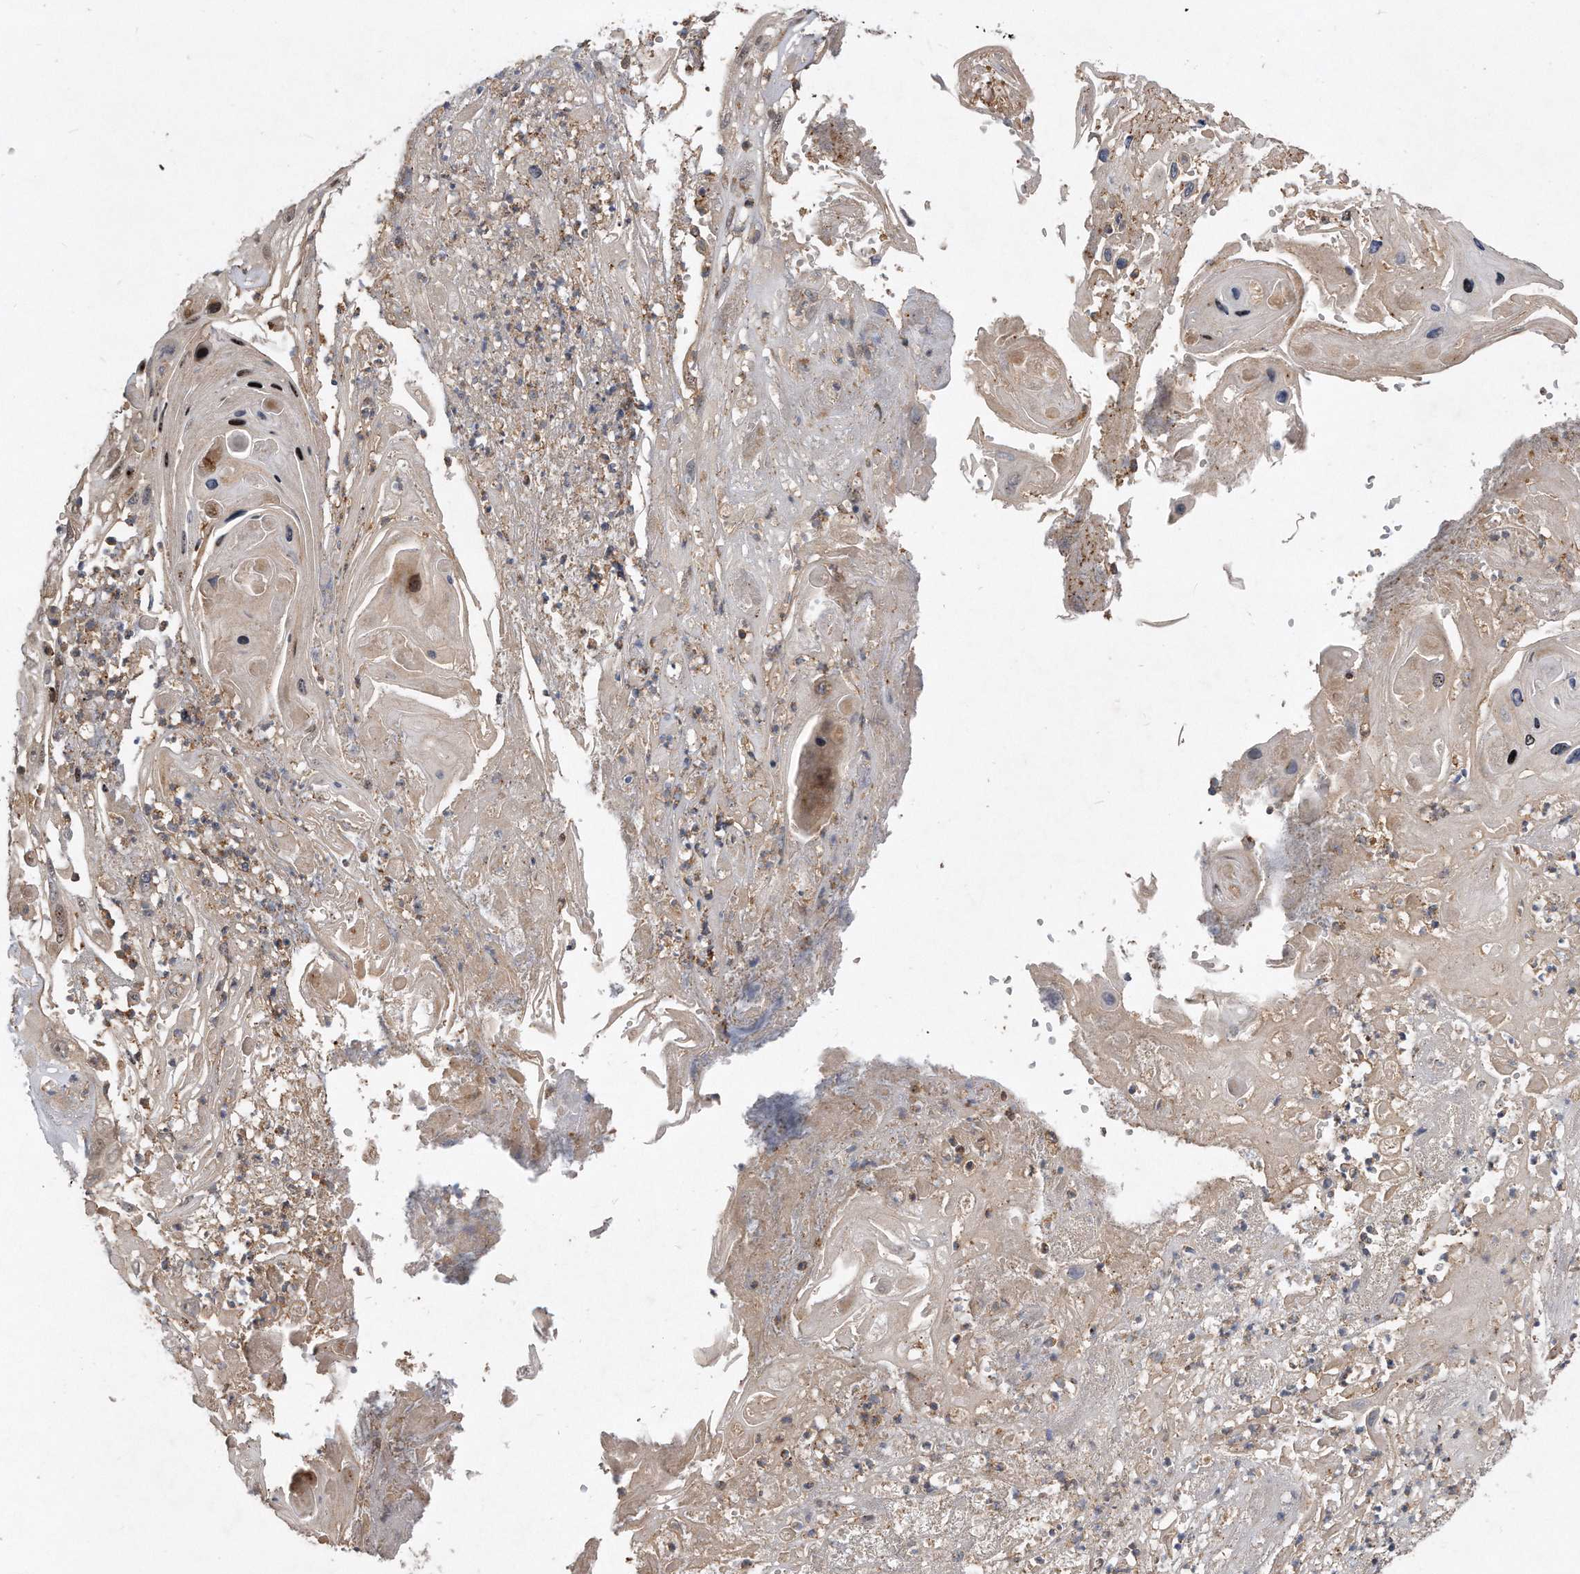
{"staining": {"intensity": "moderate", "quantity": "<25%", "location": "nuclear"}, "tissue": "skin cancer", "cell_type": "Tumor cells", "image_type": "cancer", "snomed": [{"axis": "morphology", "description": "Squamous cell carcinoma, NOS"}, {"axis": "topography", "description": "Skin"}], "caption": "Immunohistochemical staining of skin cancer (squamous cell carcinoma) exhibits moderate nuclear protein staining in approximately <25% of tumor cells.", "gene": "PGBD2", "patient": {"sex": "male", "age": 55}}